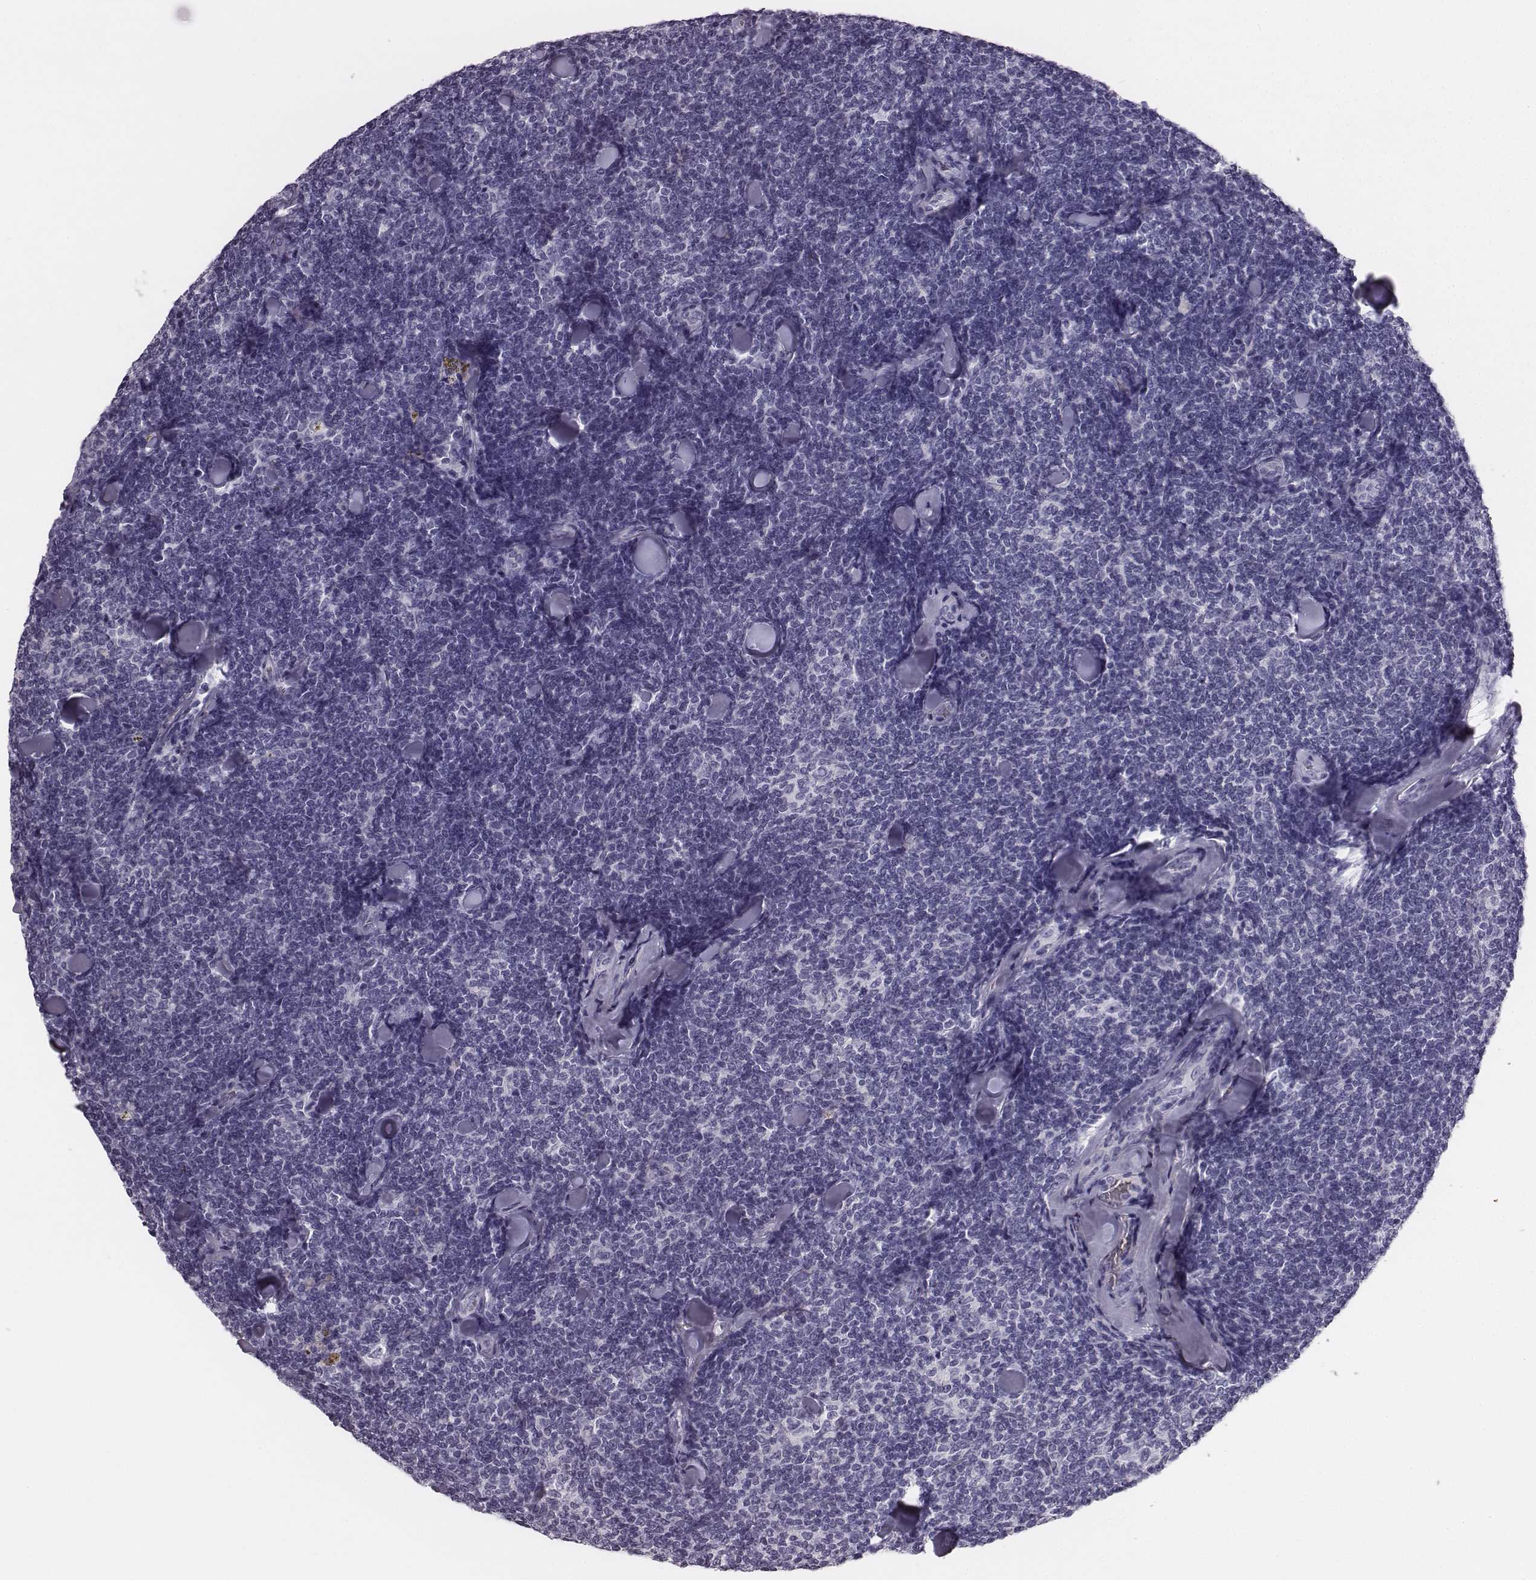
{"staining": {"intensity": "negative", "quantity": "none", "location": "none"}, "tissue": "lymphoma", "cell_type": "Tumor cells", "image_type": "cancer", "snomed": [{"axis": "morphology", "description": "Malignant lymphoma, non-Hodgkin's type, Low grade"}, {"axis": "topography", "description": "Lymph node"}], "caption": "Immunohistochemistry micrograph of neoplastic tissue: lymphoma stained with DAB (3,3'-diaminobenzidine) reveals no significant protein staining in tumor cells. (DAB (3,3'-diaminobenzidine) IHC, high magnification).", "gene": "HBZ", "patient": {"sex": "female", "age": 56}}